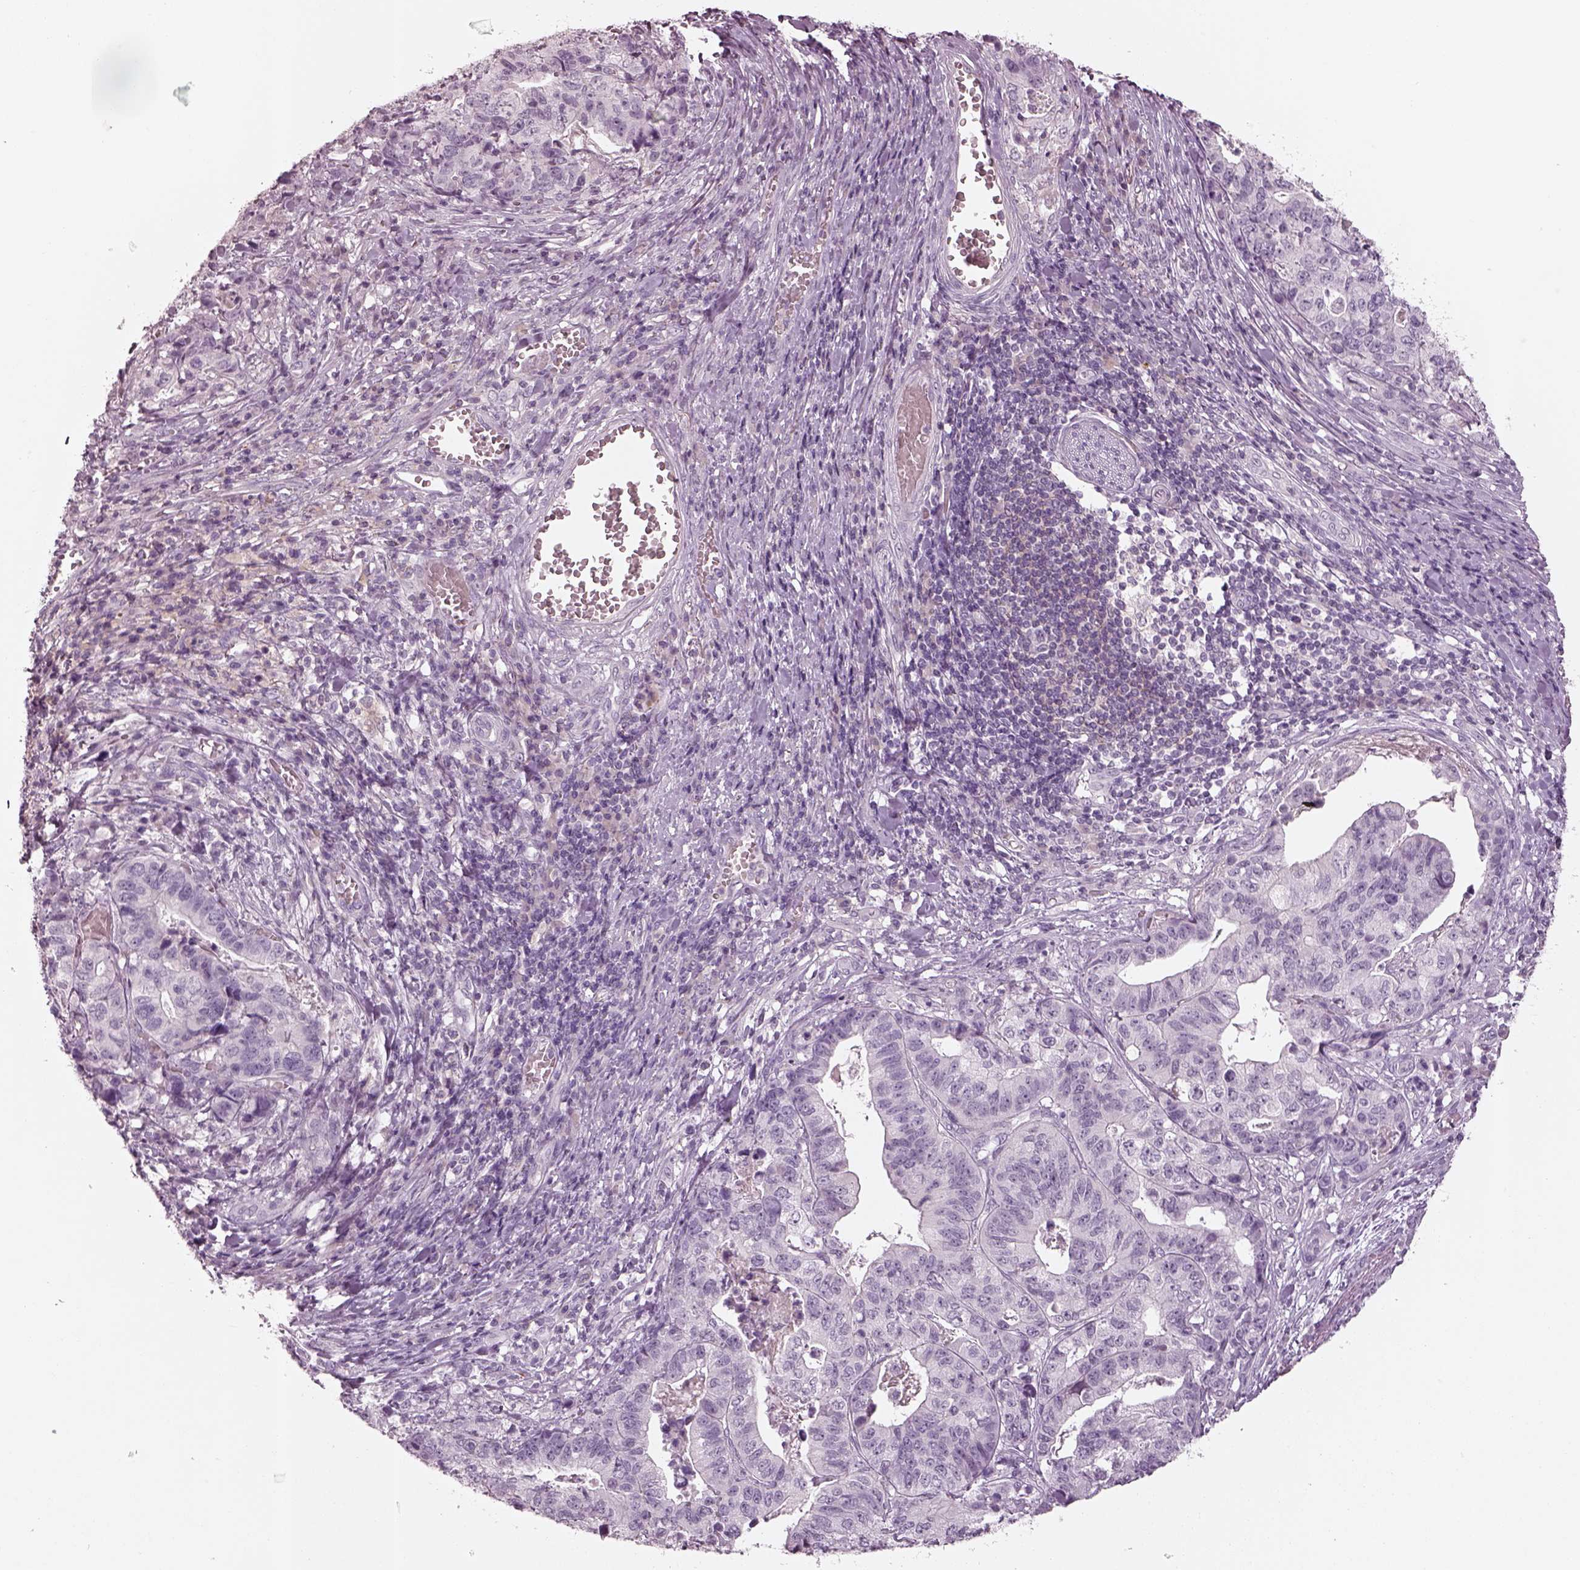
{"staining": {"intensity": "negative", "quantity": "none", "location": "none"}, "tissue": "stomach cancer", "cell_type": "Tumor cells", "image_type": "cancer", "snomed": [{"axis": "morphology", "description": "Adenocarcinoma, NOS"}, {"axis": "topography", "description": "Stomach, upper"}], "caption": "Stomach cancer (adenocarcinoma) was stained to show a protein in brown. There is no significant expression in tumor cells.", "gene": "SPATA6L", "patient": {"sex": "female", "age": 67}}